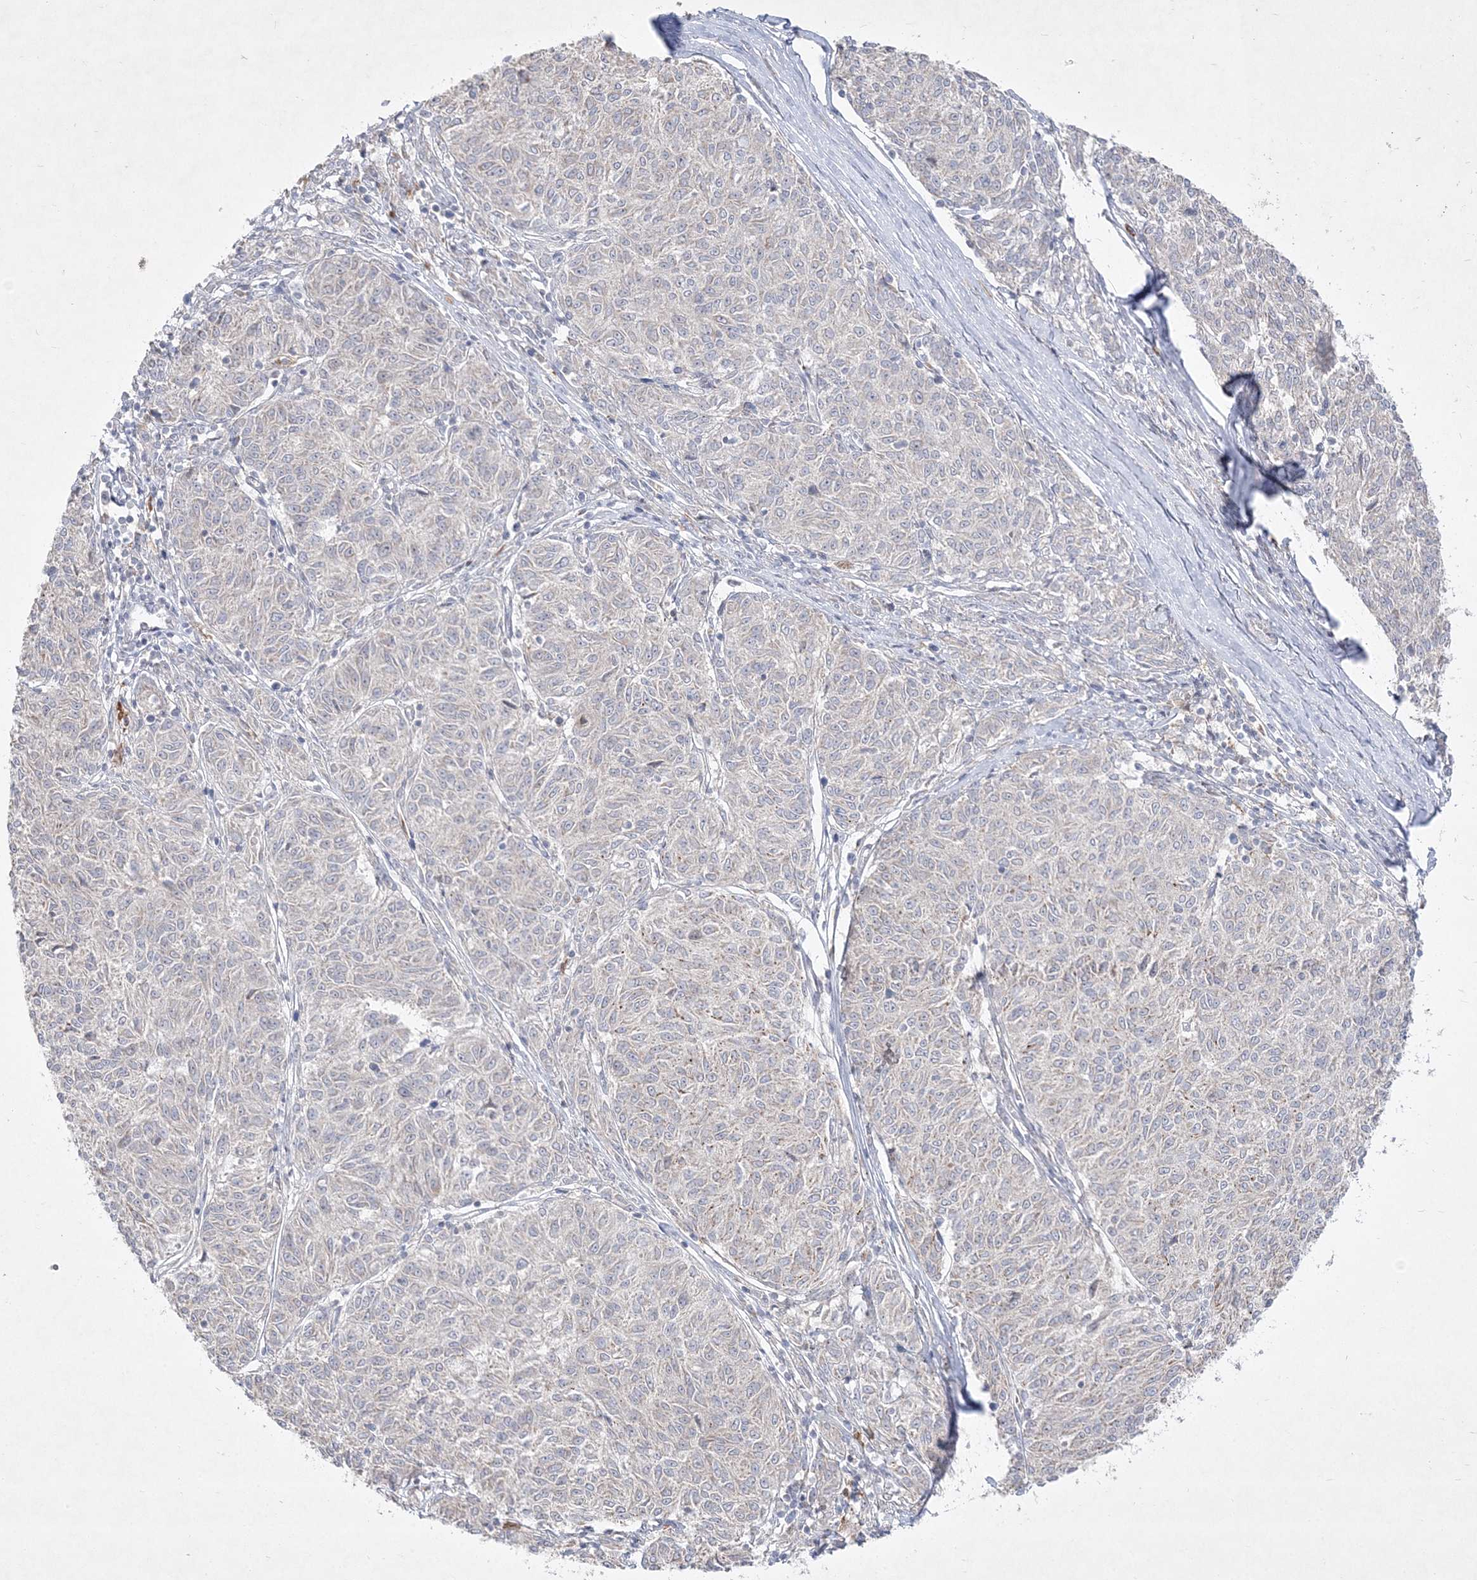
{"staining": {"intensity": "negative", "quantity": "none", "location": "none"}, "tissue": "melanoma", "cell_type": "Tumor cells", "image_type": "cancer", "snomed": [{"axis": "morphology", "description": "Malignant melanoma, NOS"}, {"axis": "topography", "description": "Skin"}], "caption": "Immunohistochemical staining of human melanoma reveals no significant expression in tumor cells.", "gene": "CLNK", "patient": {"sex": "female", "age": 72}}